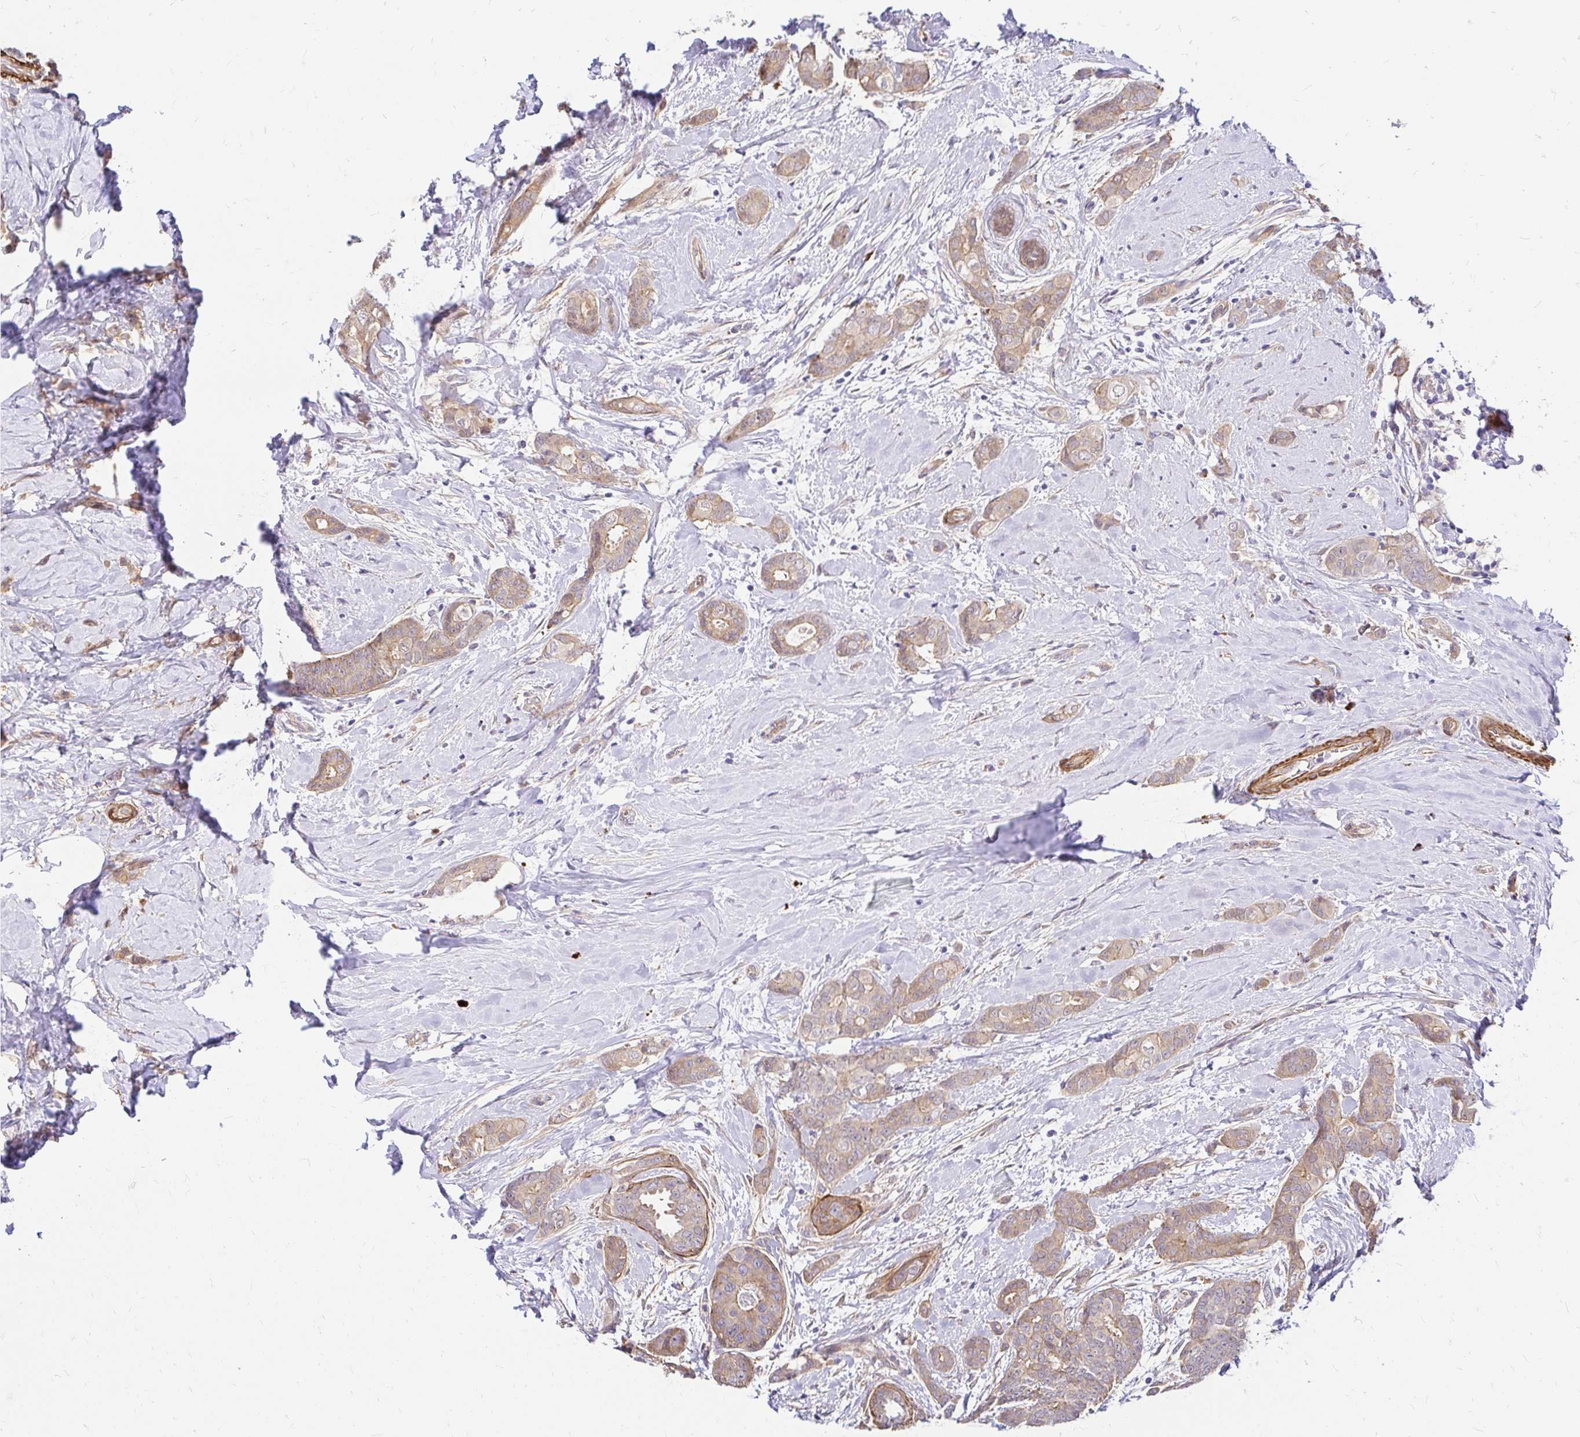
{"staining": {"intensity": "weak", "quantity": ">75%", "location": "cytoplasmic/membranous"}, "tissue": "breast cancer", "cell_type": "Tumor cells", "image_type": "cancer", "snomed": [{"axis": "morphology", "description": "Duct carcinoma"}, {"axis": "topography", "description": "Breast"}], "caption": "Immunohistochemistry image of neoplastic tissue: human breast invasive ductal carcinoma stained using immunohistochemistry (IHC) reveals low levels of weak protein expression localized specifically in the cytoplasmic/membranous of tumor cells, appearing as a cytoplasmic/membranous brown color.", "gene": "YAP1", "patient": {"sex": "female", "age": 45}}